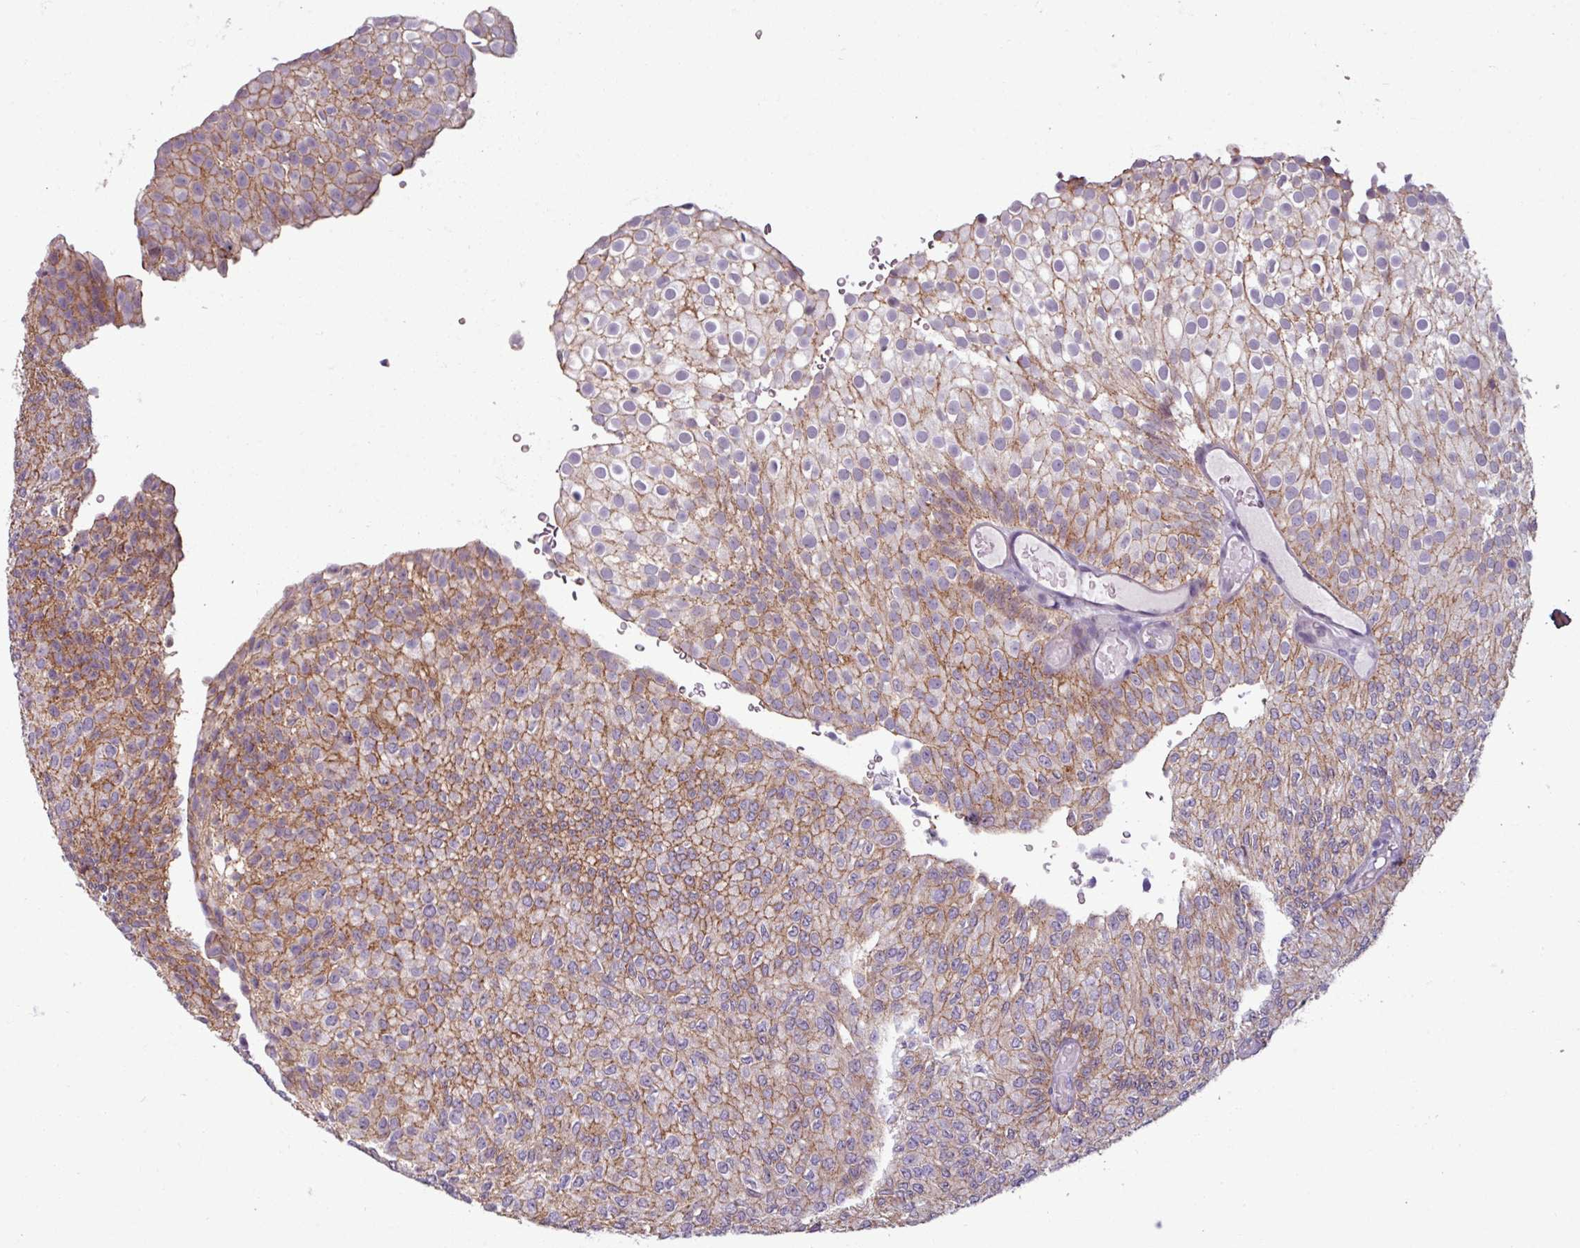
{"staining": {"intensity": "moderate", "quantity": ">75%", "location": "cytoplasmic/membranous"}, "tissue": "urothelial cancer", "cell_type": "Tumor cells", "image_type": "cancer", "snomed": [{"axis": "morphology", "description": "Urothelial carcinoma, Low grade"}, {"axis": "topography", "description": "Urinary bladder"}], "caption": "DAB (3,3'-diaminobenzidine) immunohistochemical staining of human urothelial cancer demonstrates moderate cytoplasmic/membranous protein positivity in about >75% of tumor cells. (Brightfield microscopy of DAB IHC at high magnification).", "gene": "PNMA6A", "patient": {"sex": "male", "age": 78}}